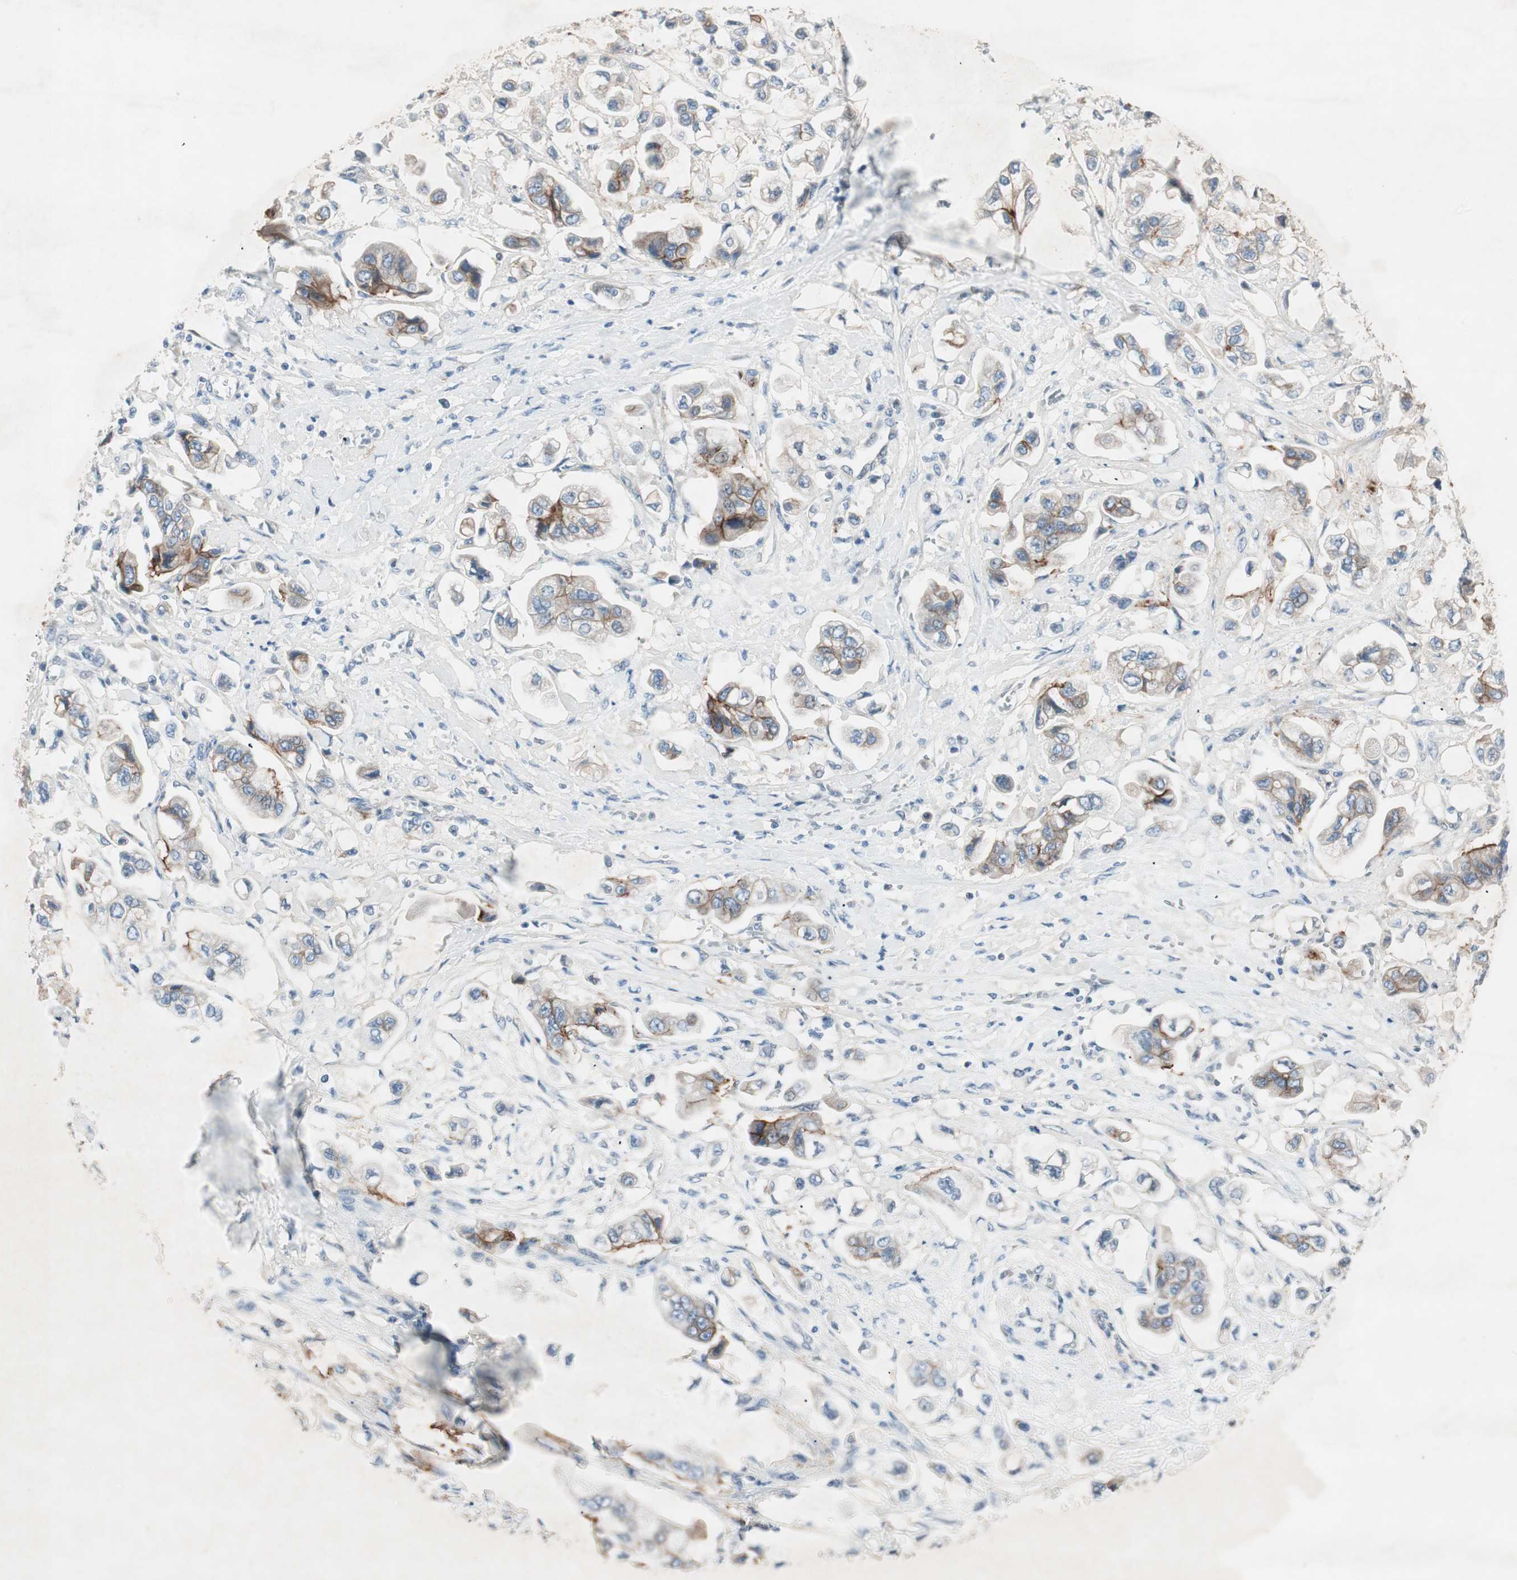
{"staining": {"intensity": "moderate", "quantity": "25%-75%", "location": "cytoplasmic/membranous"}, "tissue": "stomach cancer", "cell_type": "Tumor cells", "image_type": "cancer", "snomed": [{"axis": "morphology", "description": "Adenocarcinoma, NOS"}, {"axis": "topography", "description": "Stomach"}], "caption": "Protein positivity by immunohistochemistry demonstrates moderate cytoplasmic/membranous expression in approximately 25%-75% of tumor cells in stomach cancer (adenocarcinoma). (Stains: DAB (3,3'-diaminobenzidine) in brown, nuclei in blue, Microscopy: brightfield microscopy at high magnification).", "gene": "ITGB4", "patient": {"sex": "male", "age": 62}}